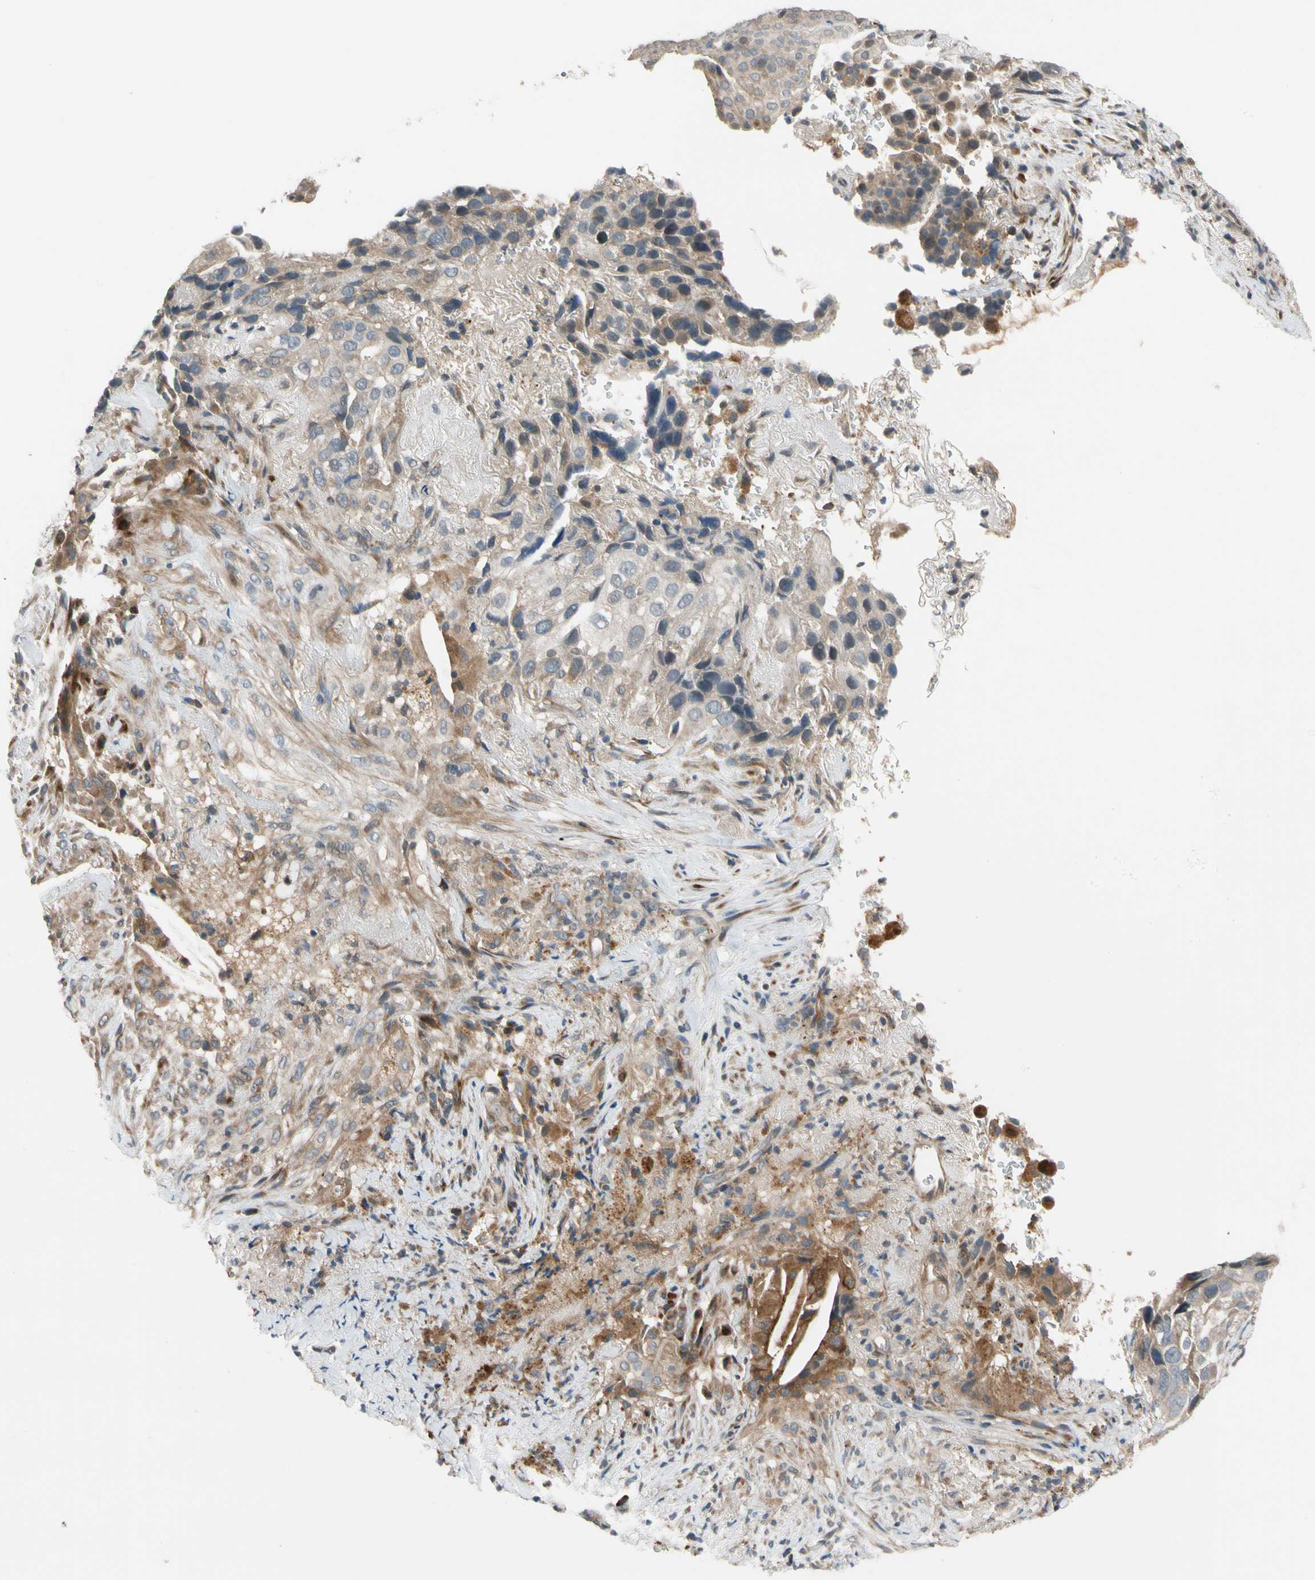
{"staining": {"intensity": "weak", "quantity": "25%-75%", "location": "cytoplasmic/membranous"}, "tissue": "lung cancer", "cell_type": "Tumor cells", "image_type": "cancer", "snomed": [{"axis": "morphology", "description": "Squamous cell carcinoma, NOS"}, {"axis": "topography", "description": "Lung"}], "caption": "High-power microscopy captured an immunohistochemistry (IHC) photomicrograph of lung squamous cell carcinoma, revealing weak cytoplasmic/membranous positivity in approximately 25%-75% of tumor cells.", "gene": "MST1R", "patient": {"sex": "male", "age": 54}}